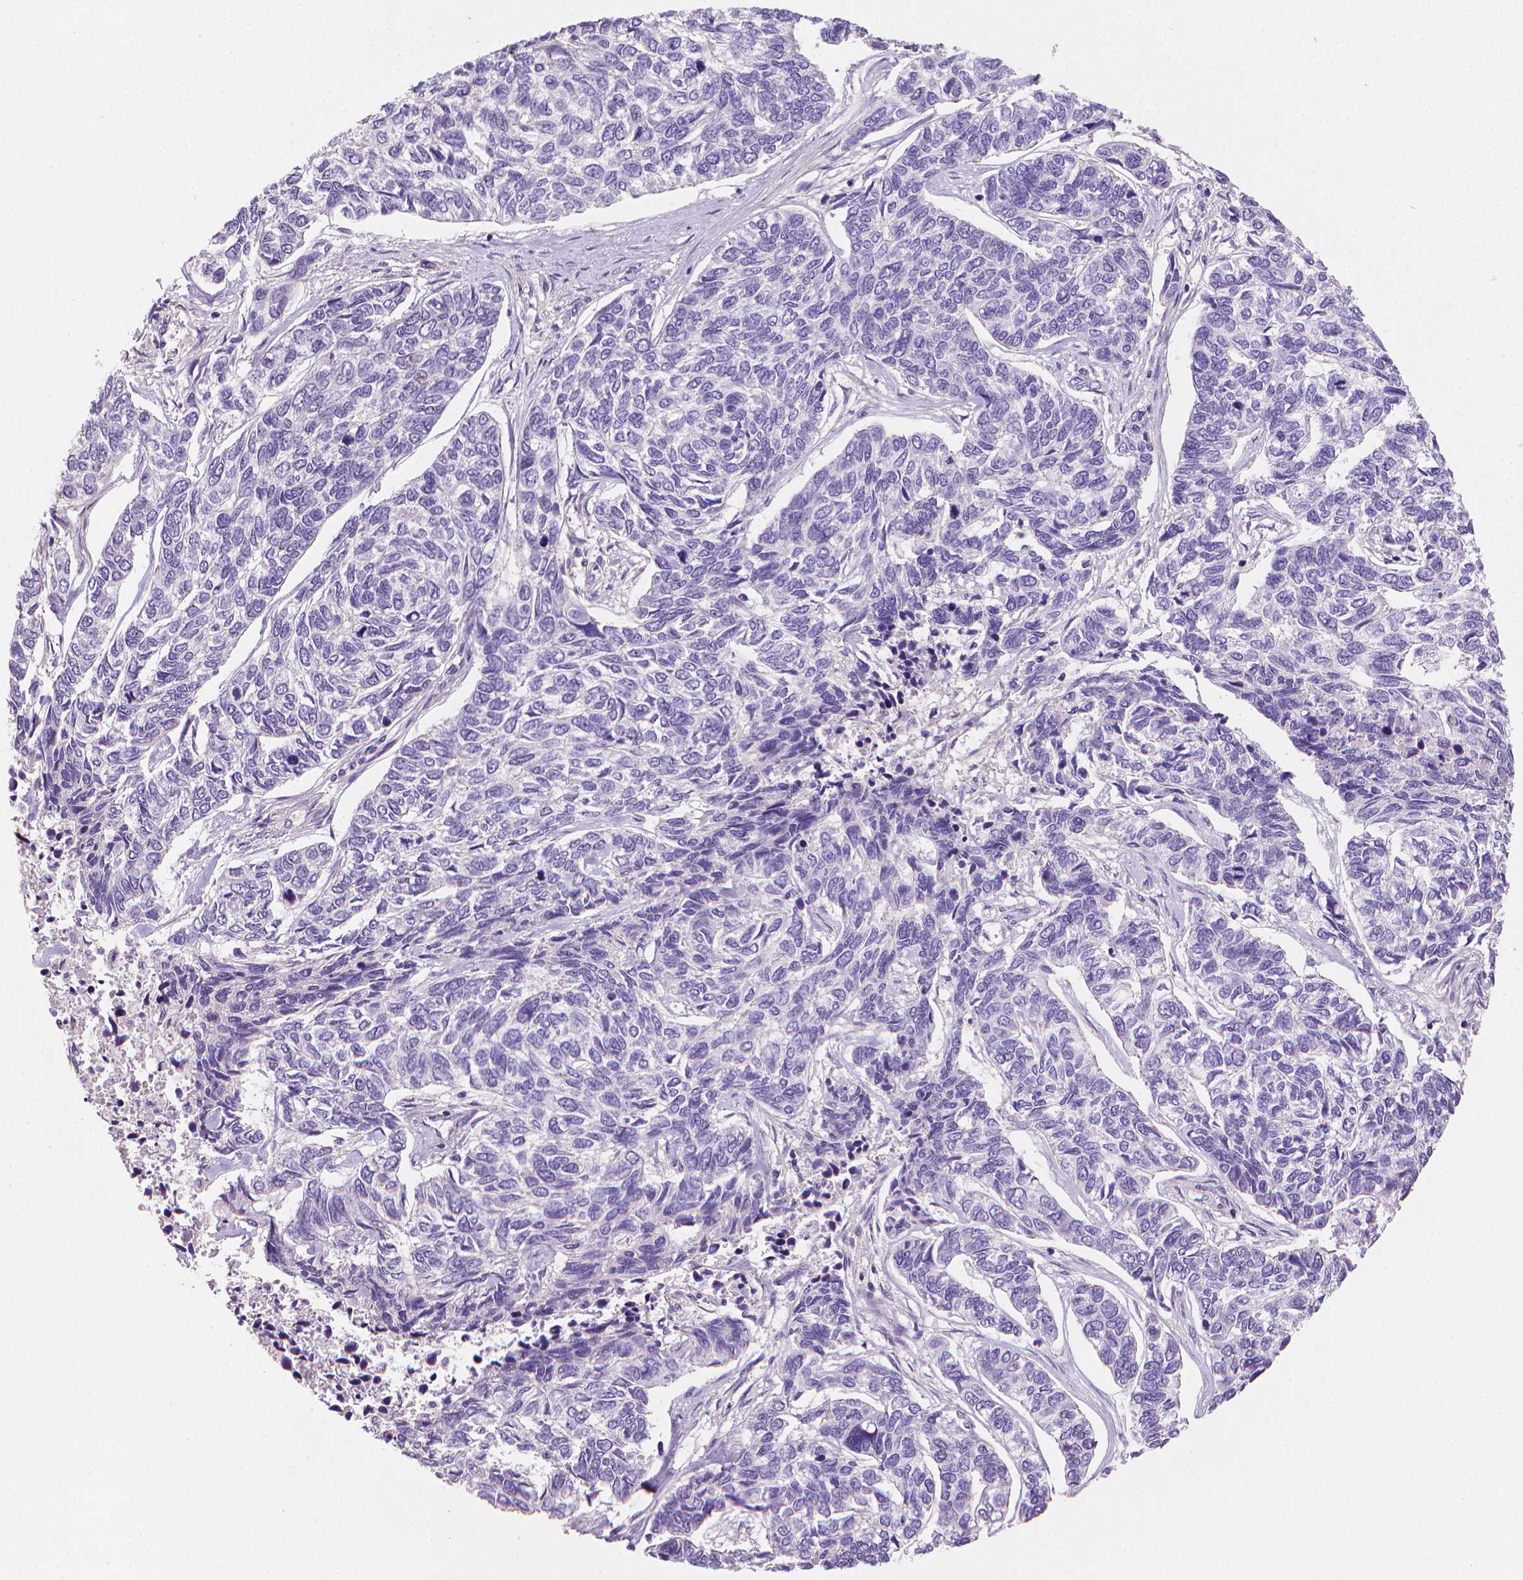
{"staining": {"intensity": "negative", "quantity": "none", "location": "none"}, "tissue": "skin cancer", "cell_type": "Tumor cells", "image_type": "cancer", "snomed": [{"axis": "morphology", "description": "Basal cell carcinoma"}, {"axis": "topography", "description": "Skin"}], "caption": "Immunohistochemical staining of skin basal cell carcinoma shows no significant staining in tumor cells.", "gene": "CLXN", "patient": {"sex": "female", "age": 65}}